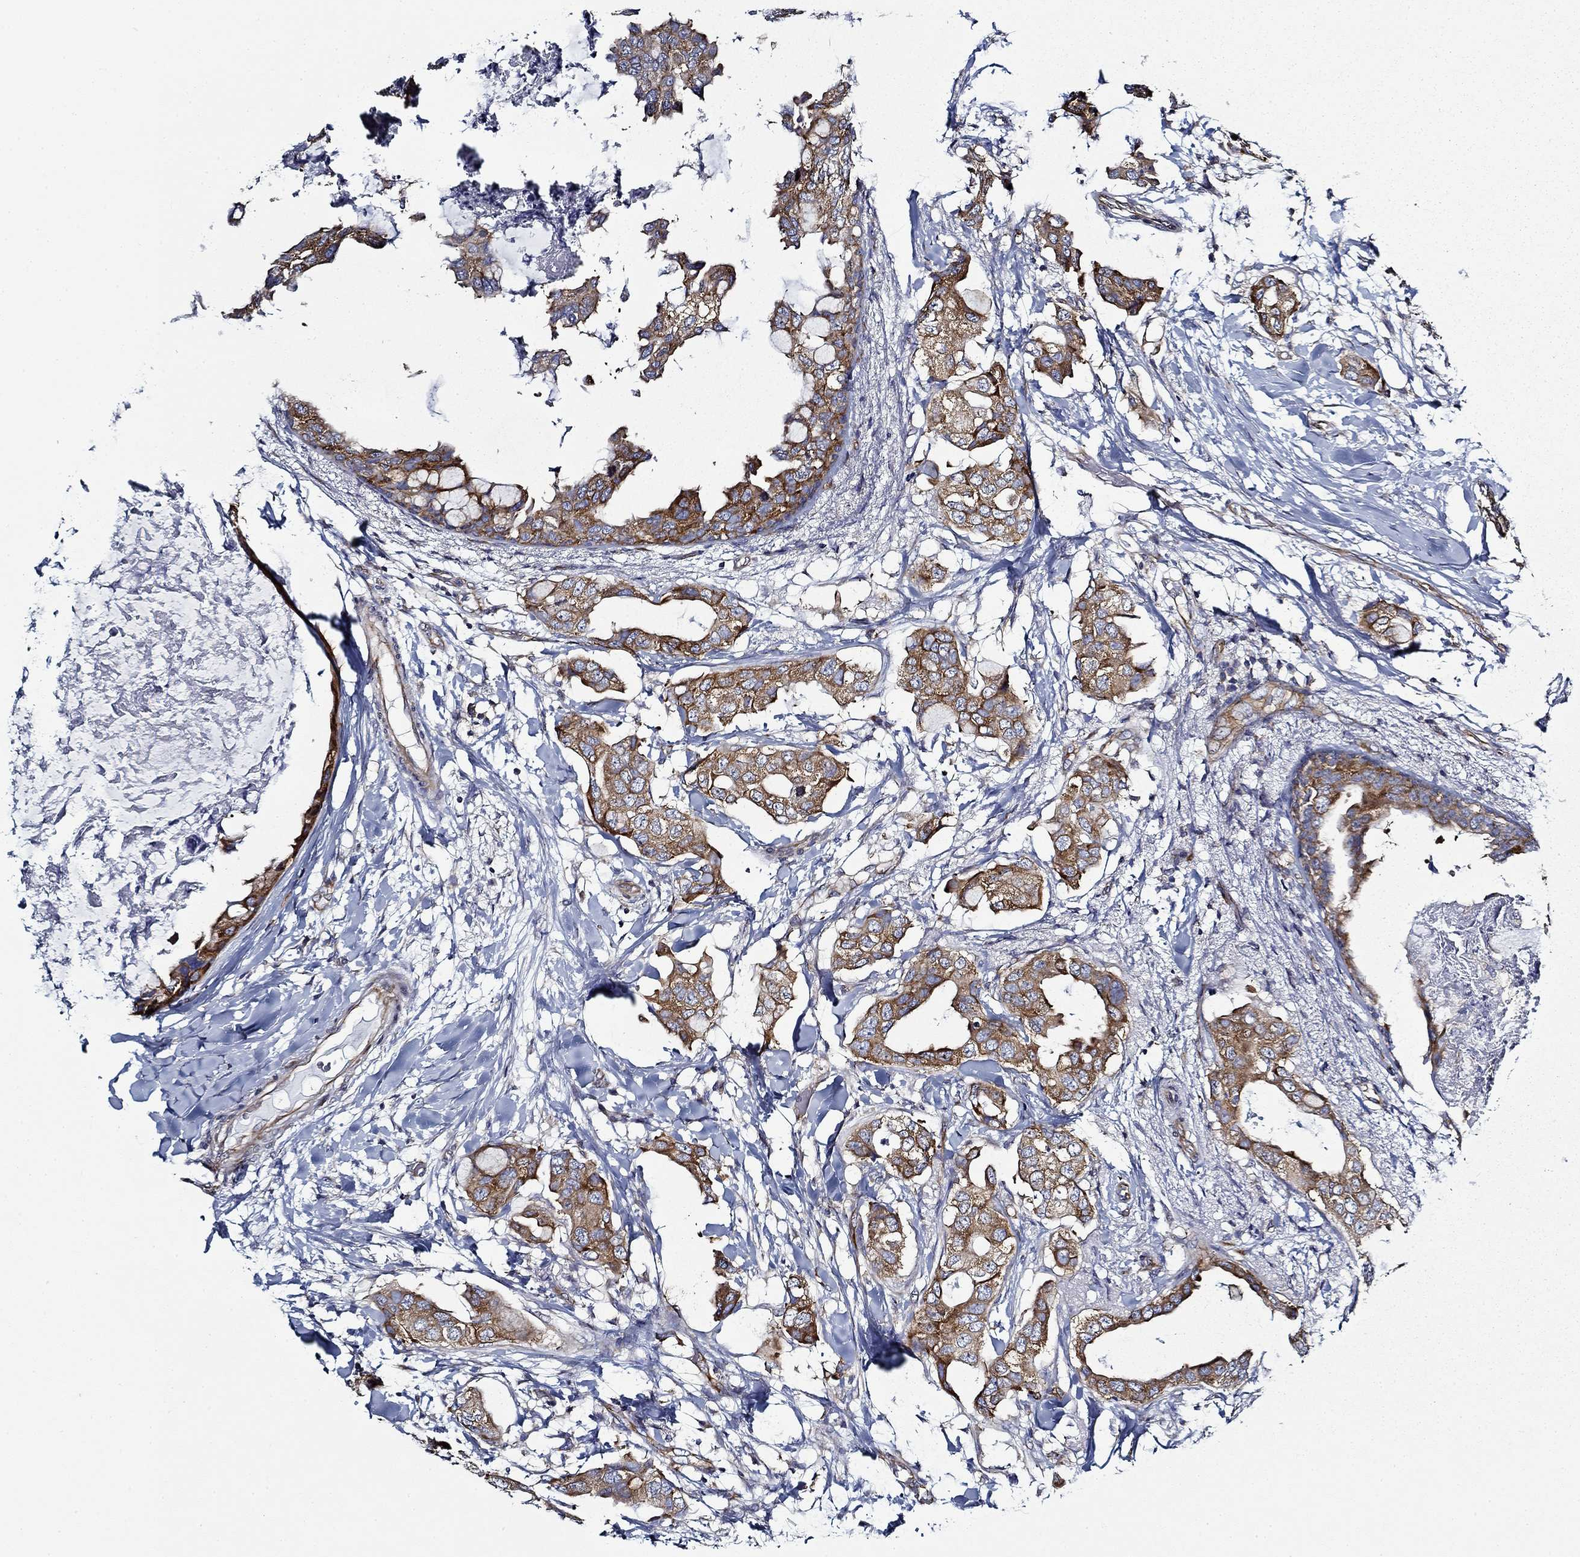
{"staining": {"intensity": "moderate", "quantity": ">75%", "location": "cytoplasmic/membranous"}, "tissue": "breast cancer", "cell_type": "Tumor cells", "image_type": "cancer", "snomed": [{"axis": "morphology", "description": "Normal tissue, NOS"}, {"axis": "morphology", "description": "Duct carcinoma"}, {"axis": "topography", "description": "Breast"}], "caption": "A histopathology image showing moderate cytoplasmic/membranous positivity in about >75% of tumor cells in breast cancer, as visualized by brown immunohistochemical staining.", "gene": "FXR1", "patient": {"sex": "female", "age": 40}}